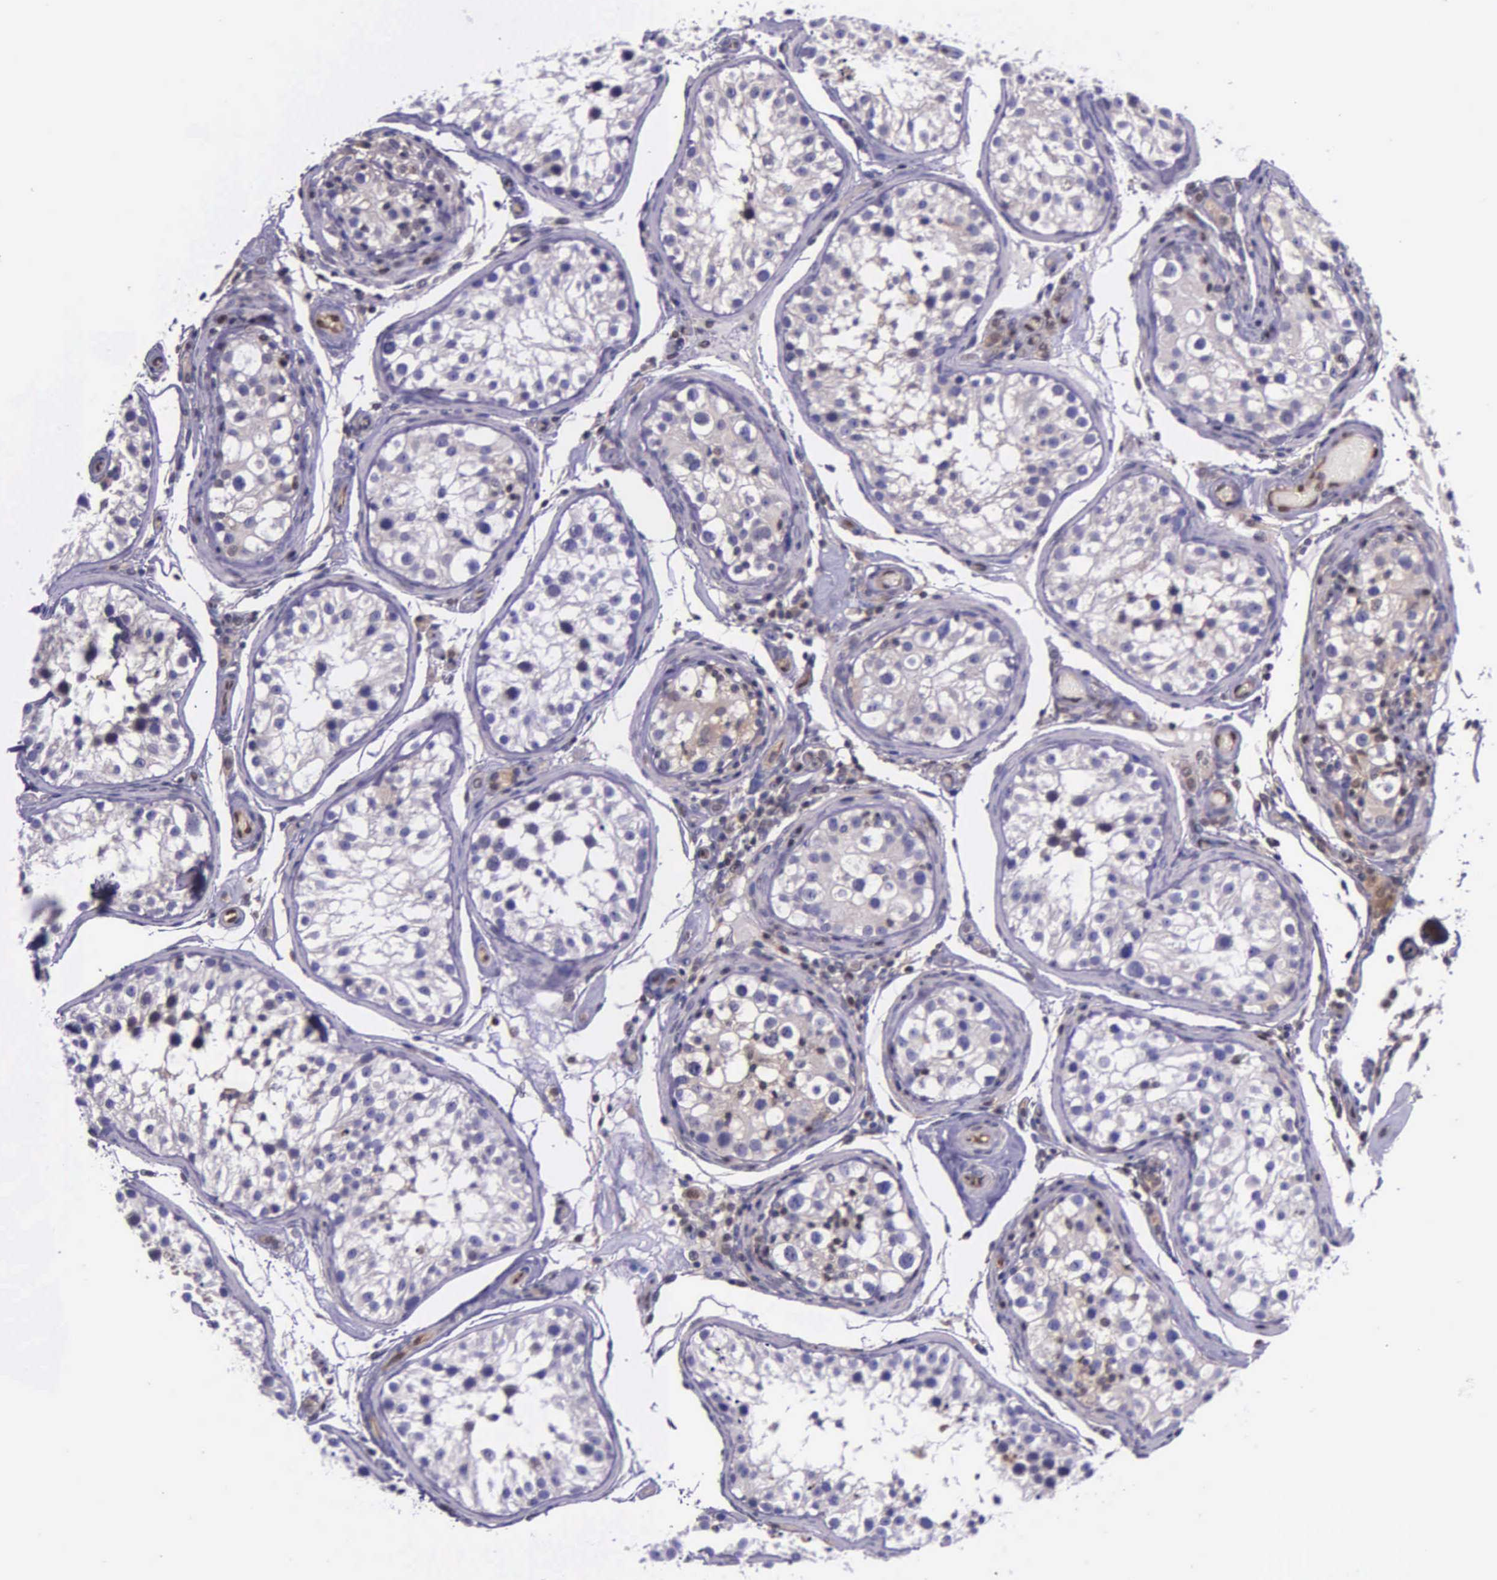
{"staining": {"intensity": "negative", "quantity": "none", "location": "none"}, "tissue": "testis", "cell_type": "Cells in seminiferous ducts", "image_type": "normal", "snomed": [{"axis": "morphology", "description": "Normal tissue, NOS"}, {"axis": "topography", "description": "Testis"}], "caption": "Immunohistochemistry (IHC) of unremarkable testis exhibits no positivity in cells in seminiferous ducts.", "gene": "GMPR2", "patient": {"sex": "male", "age": 24}}